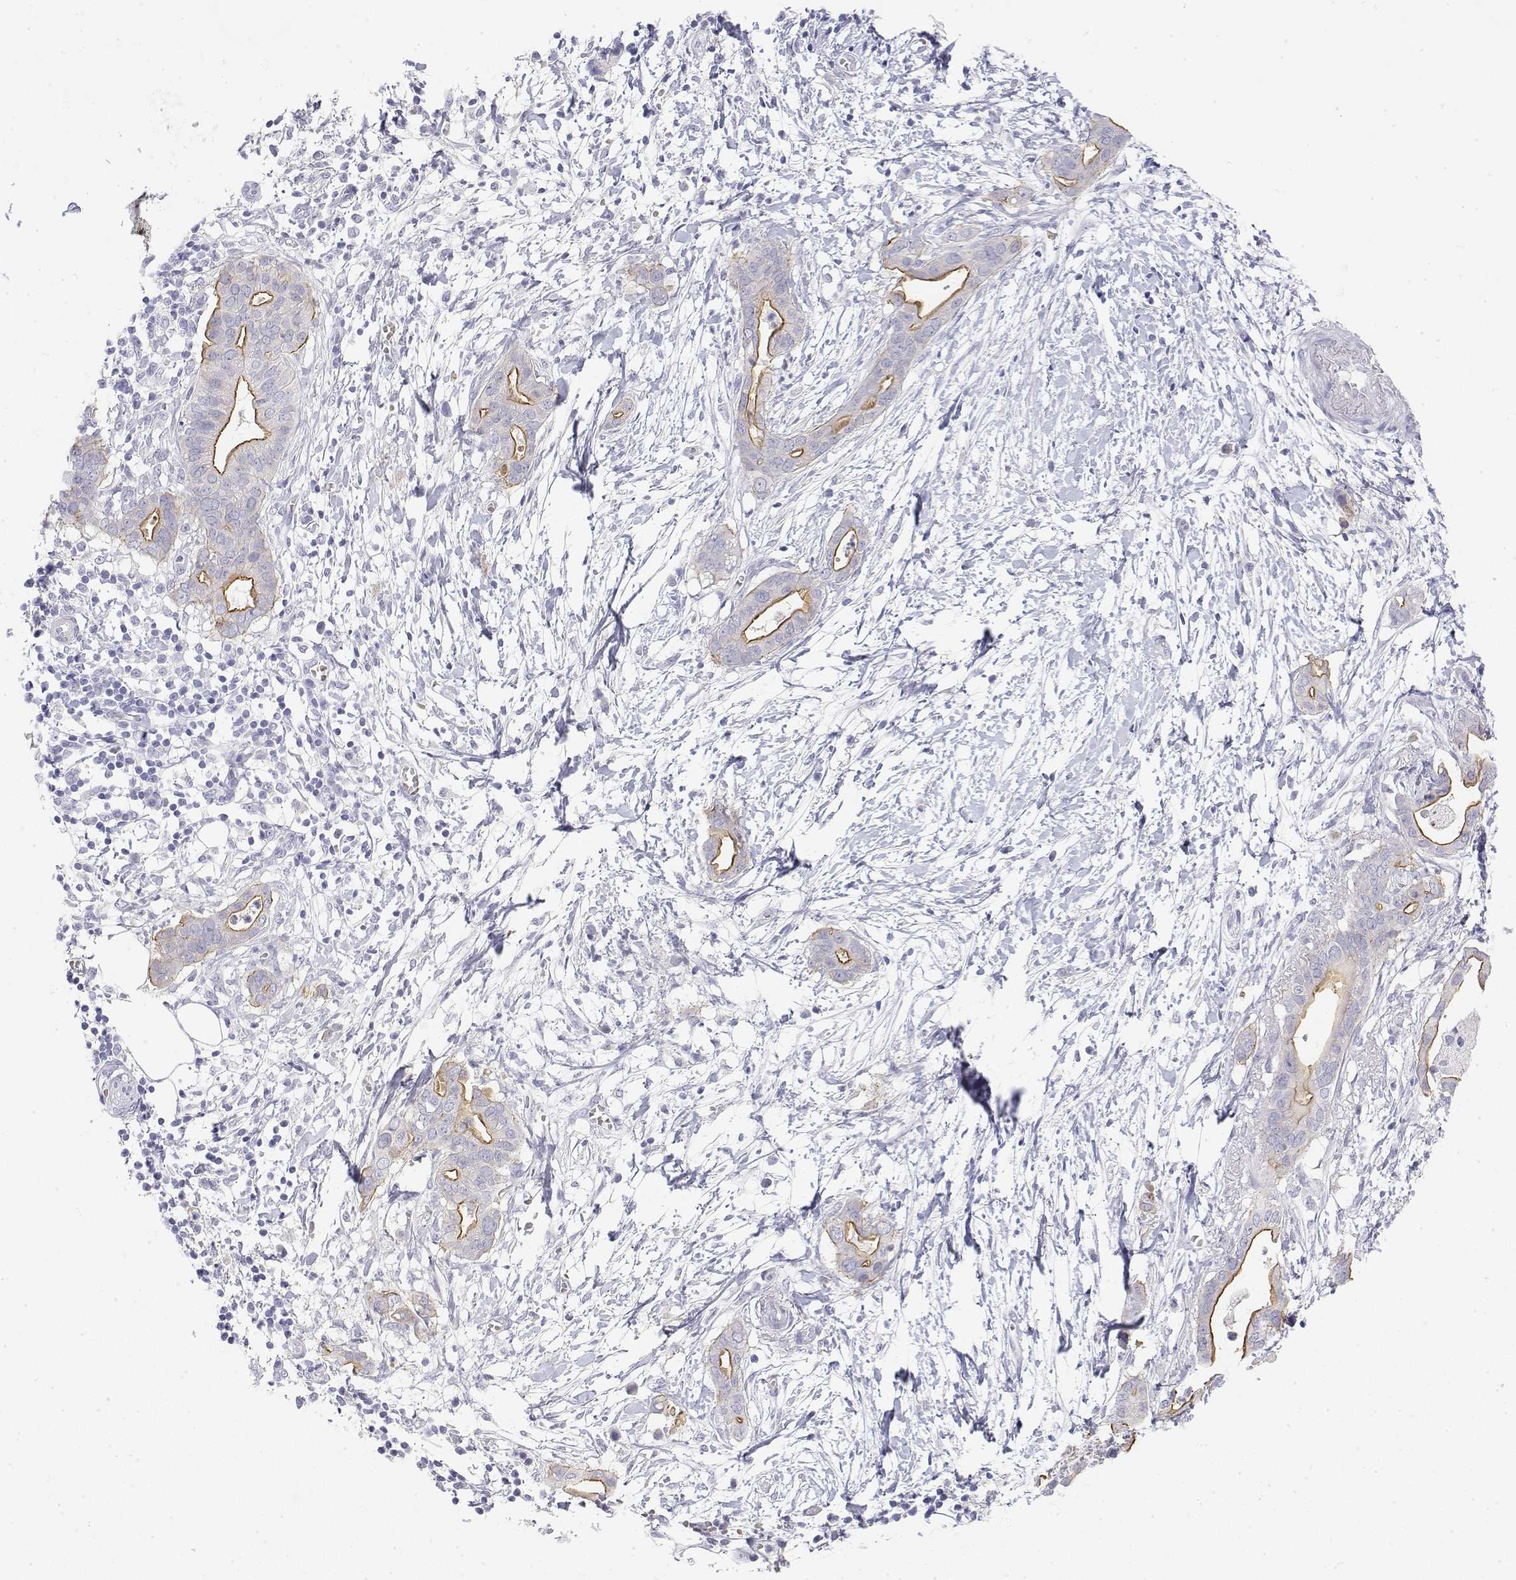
{"staining": {"intensity": "moderate", "quantity": "<25%", "location": "cytoplasmic/membranous"}, "tissue": "pancreatic cancer", "cell_type": "Tumor cells", "image_type": "cancer", "snomed": [{"axis": "morphology", "description": "Adenocarcinoma, NOS"}, {"axis": "topography", "description": "Pancreas"}], "caption": "The immunohistochemical stain labels moderate cytoplasmic/membranous expression in tumor cells of pancreatic cancer tissue.", "gene": "MISP", "patient": {"sex": "male", "age": 61}}